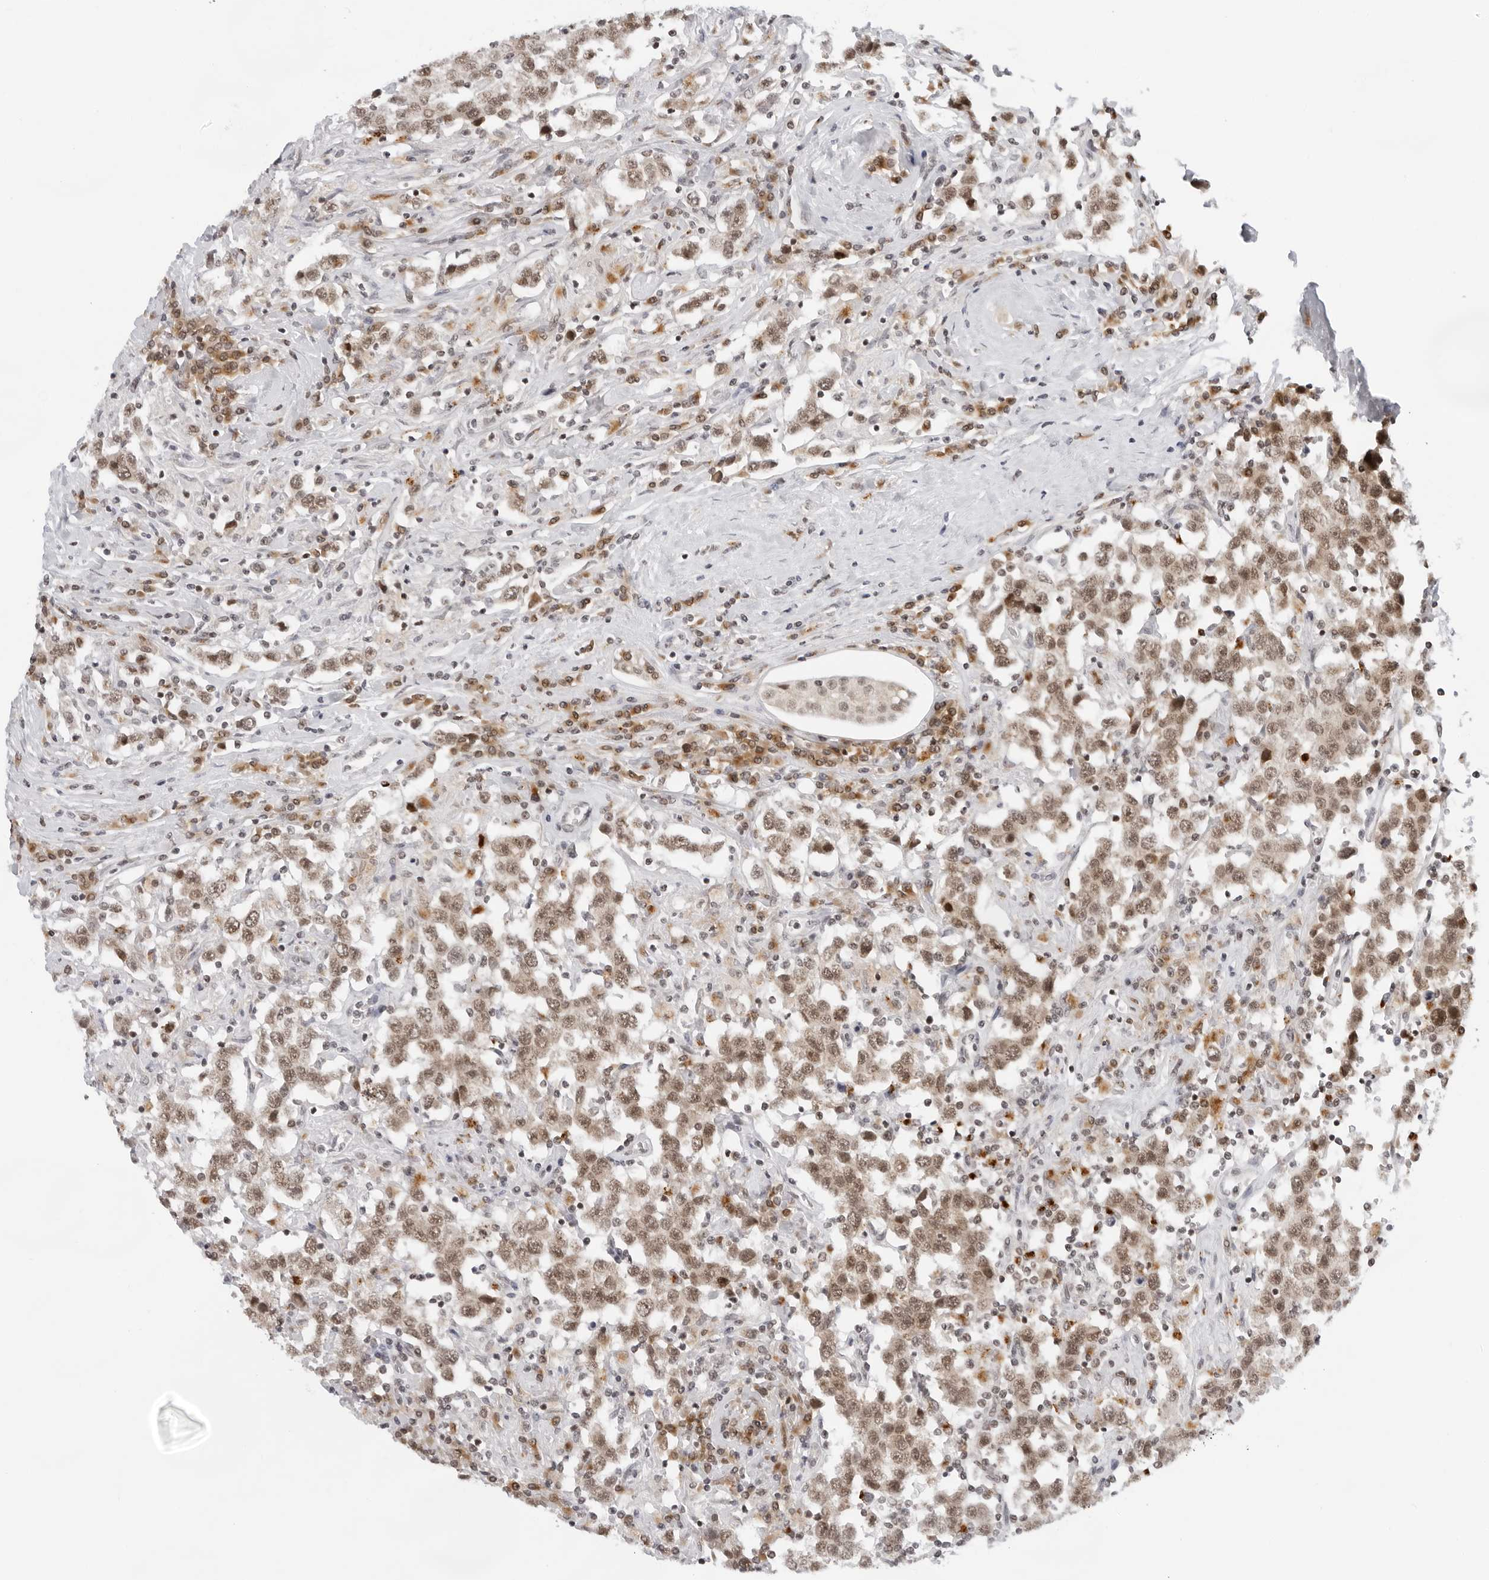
{"staining": {"intensity": "moderate", "quantity": ">75%", "location": "nuclear"}, "tissue": "testis cancer", "cell_type": "Tumor cells", "image_type": "cancer", "snomed": [{"axis": "morphology", "description": "Seminoma, NOS"}, {"axis": "topography", "description": "Testis"}], "caption": "Testis seminoma stained for a protein (brown) demonstrates moderate nuclear positive positivity in approximately >75% of tumor cells.", "gene": "TOX4", "patient": {"sex": "male", "age": 41}}